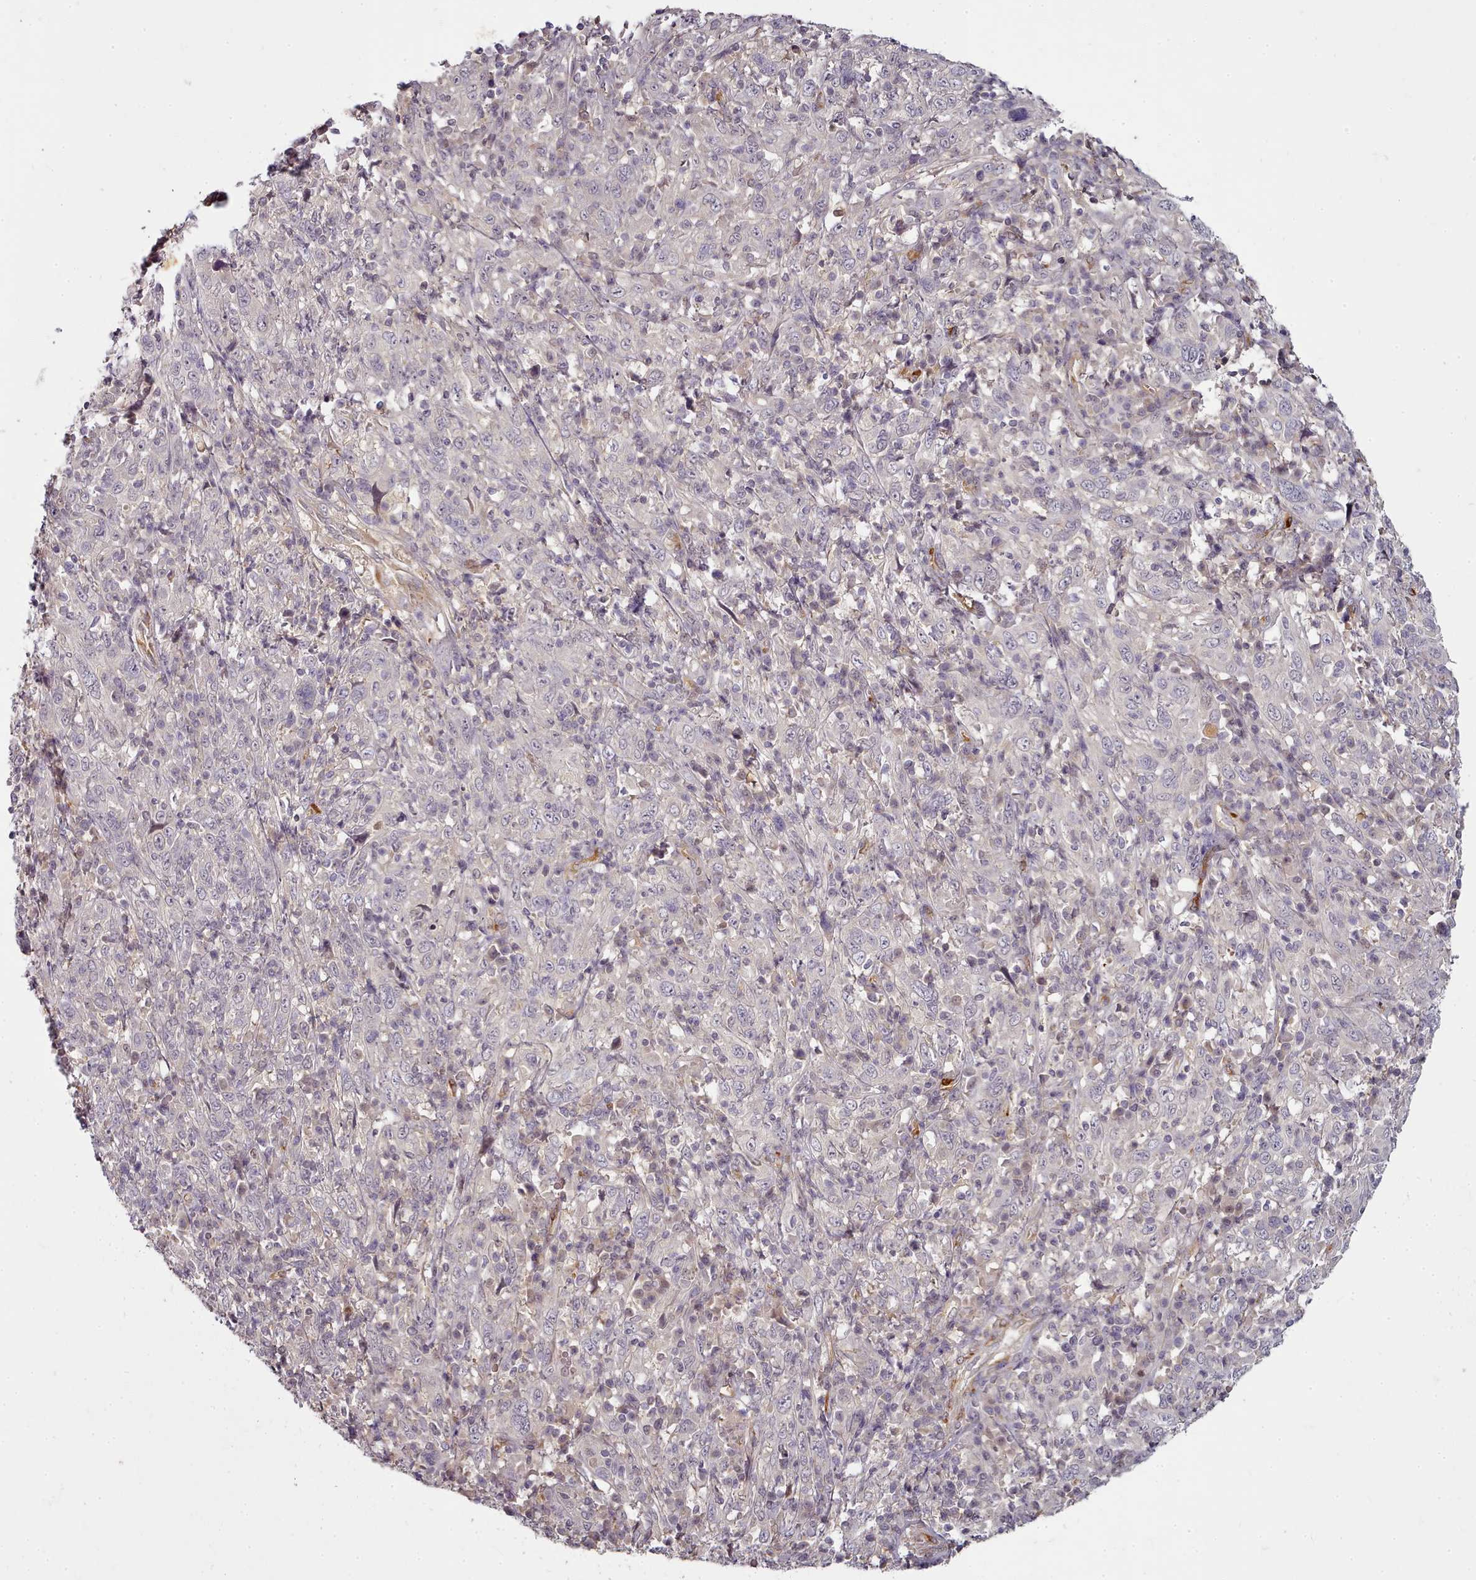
{"staining": {"intensity": "negative", "quantity": "none", "location": "none"}, "tissue": "cervical cancer", "cell_type": "Tumor cells", "image_type": "cancer", "snomed": [{"axis": "morphology", "description": "Squamous cell carcinoma, NOS"}, {"axis": "topography", "description": "Cervix"}], "caption": "Tumor cells are negative for protein expression in human cervical cancer (squamous cell carcinoma).", "gene": "C1QTNF5", "patient": {"sex": "female", "age": 46}}